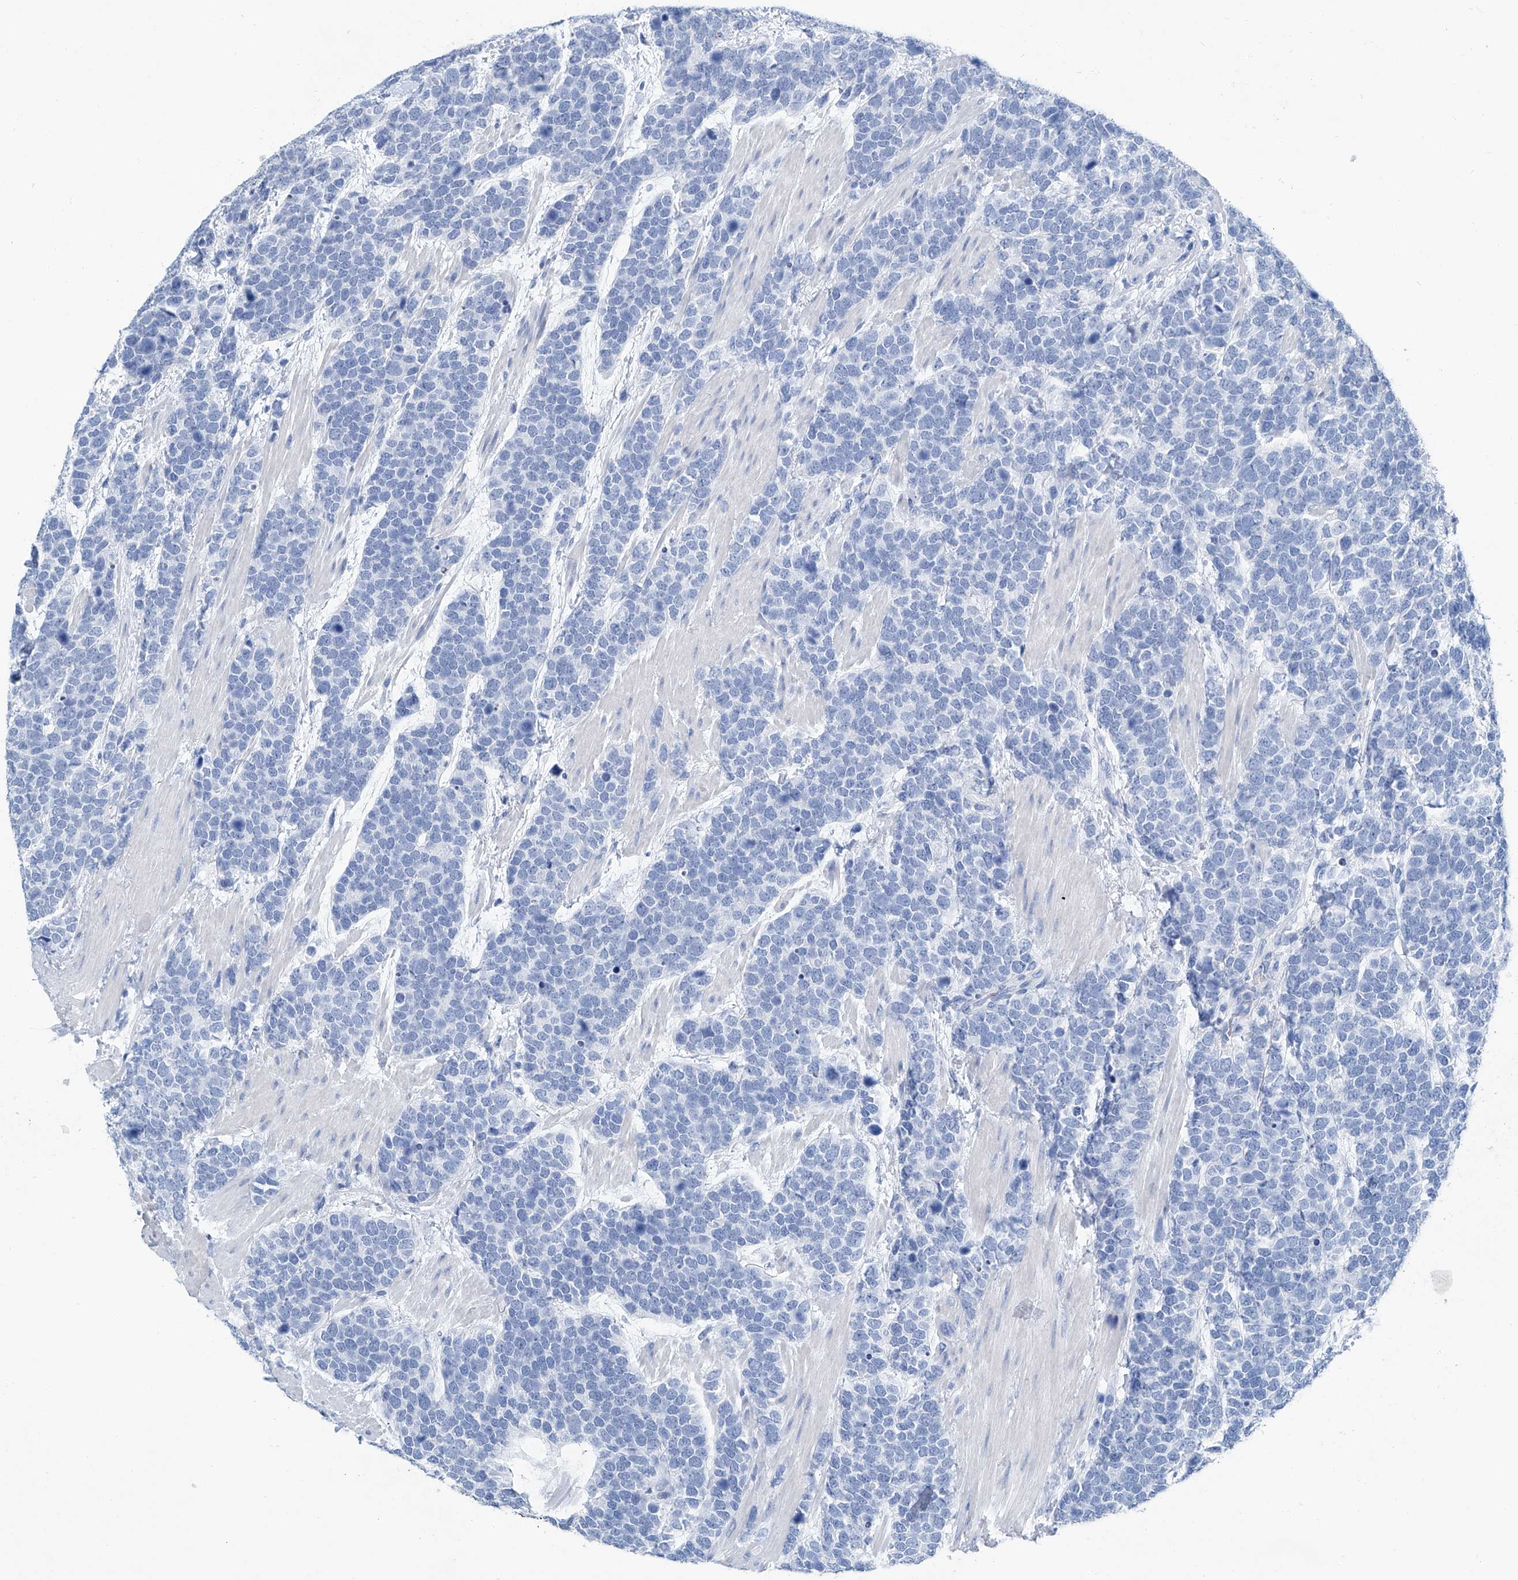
{"staining": {"intensity": "negative", "quantity": "none", "location": "none"}, "tissue": "urothelial cancer", "cell_type": "Tumor cells", "image_type": "cancer", "snomed": [{"axis": "morphology", "description": "Urothelial carcinoma, High grade"}, {"axis": "topography", "description": "Urinary bladder"}], "caption": "Urothelial carcinoma (high-grade) was stained to show a protein in brown. There is no significant expression in tumor cells.", "gene": "CYP2A7", "patient": {"sex": "female", "age": 82}}